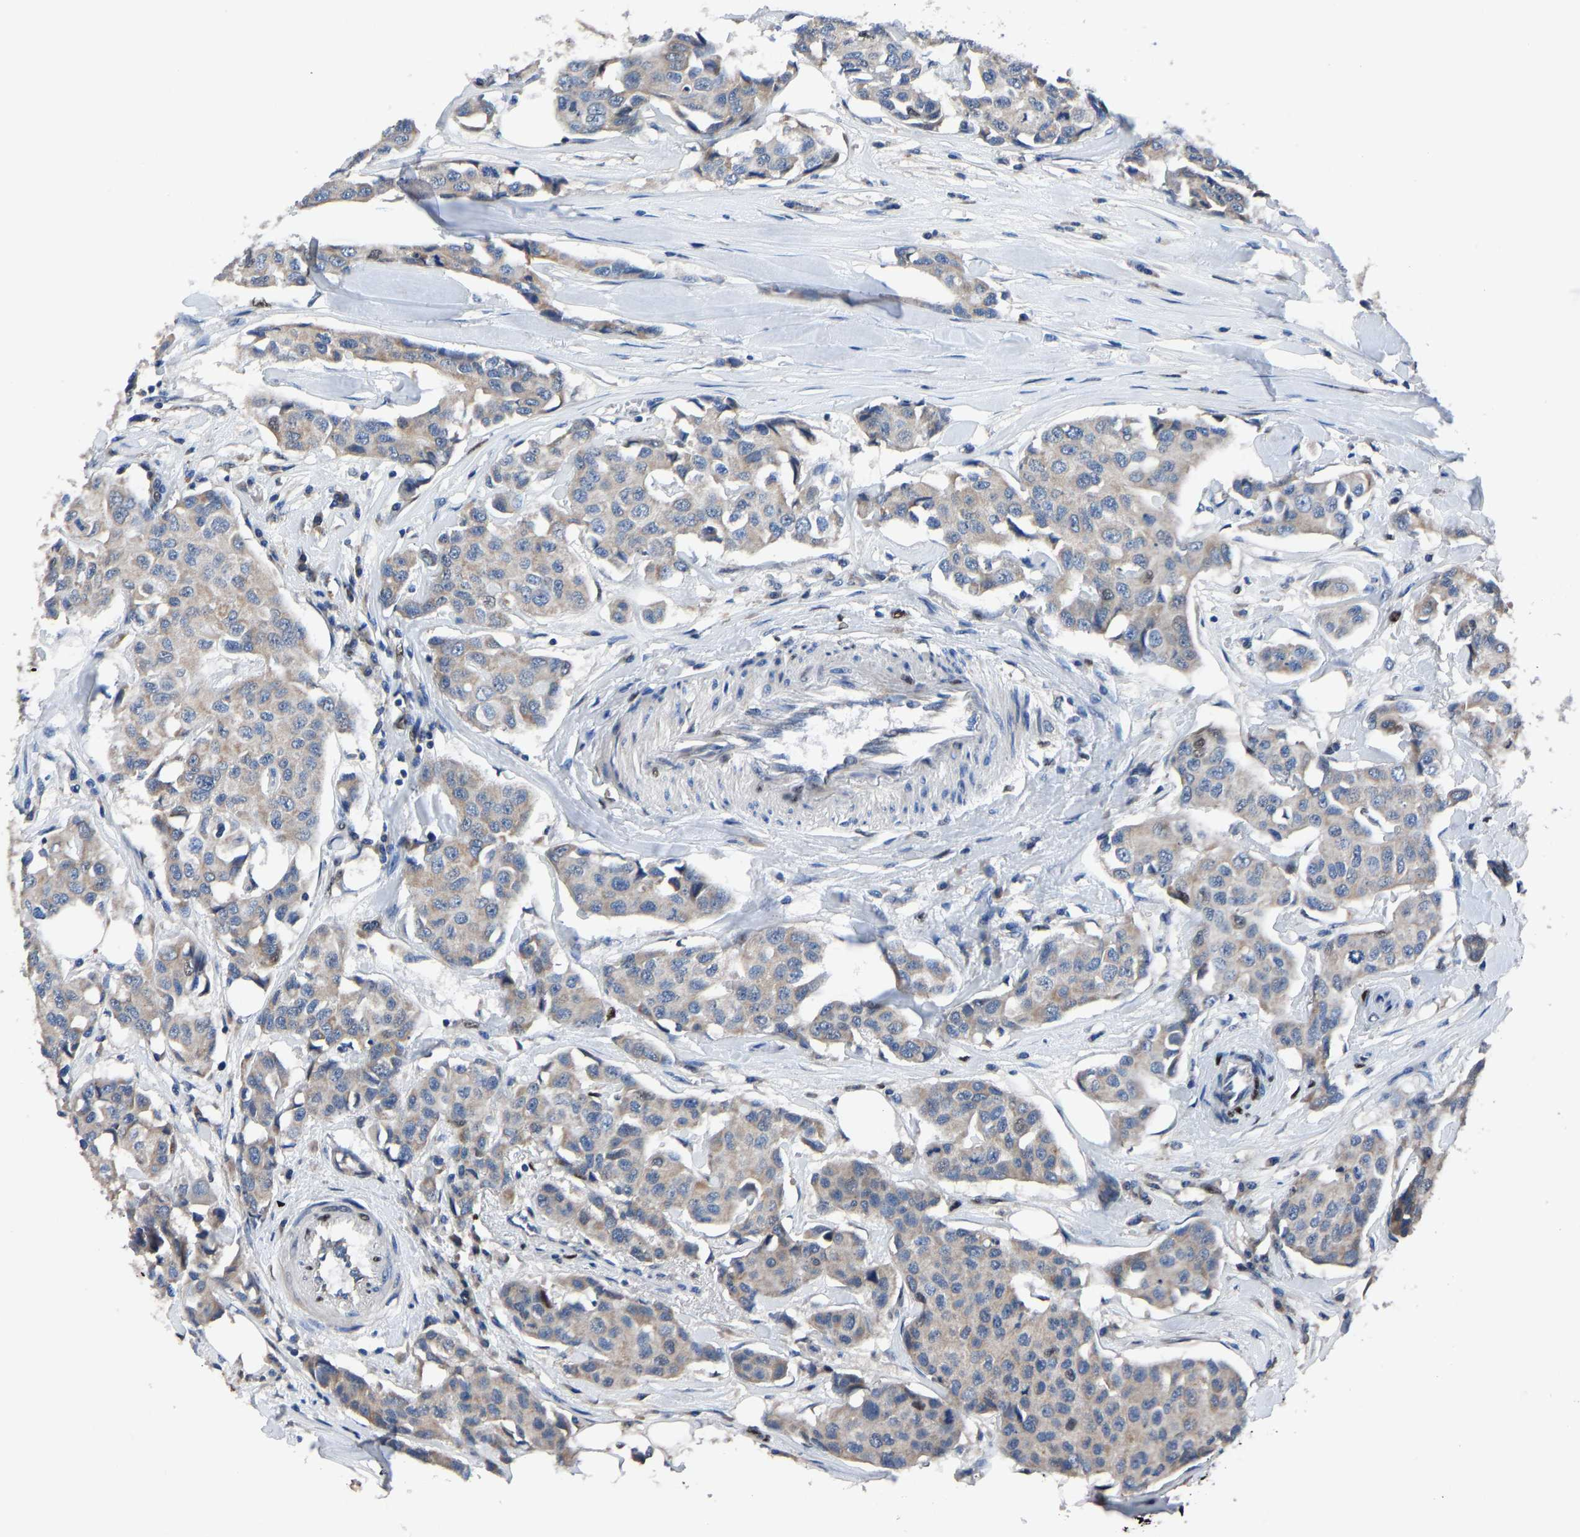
{"staining": {"intensity": "weak", "quantity": "25%-75%", "location": "cytoplasmic/membranous"}, "tissue": "breast cancer", "cell_type": "Tumor cells", "image_type": "cancer", "snomed": [{"axis": "morphology", "description": "Duct carcinoma"}, {"axis": "topography", "description": "Breast"}], "caption": "A high-resolution photomicrograph shows immunohistochemistry staining of intraductal carcinoma (breast), which demonstrates weak cytoplasmic/membranous expression in about 25%-75% of tumor cells.", "gene": "EGR1", "patient": {"sex": "female", "age": 80}}